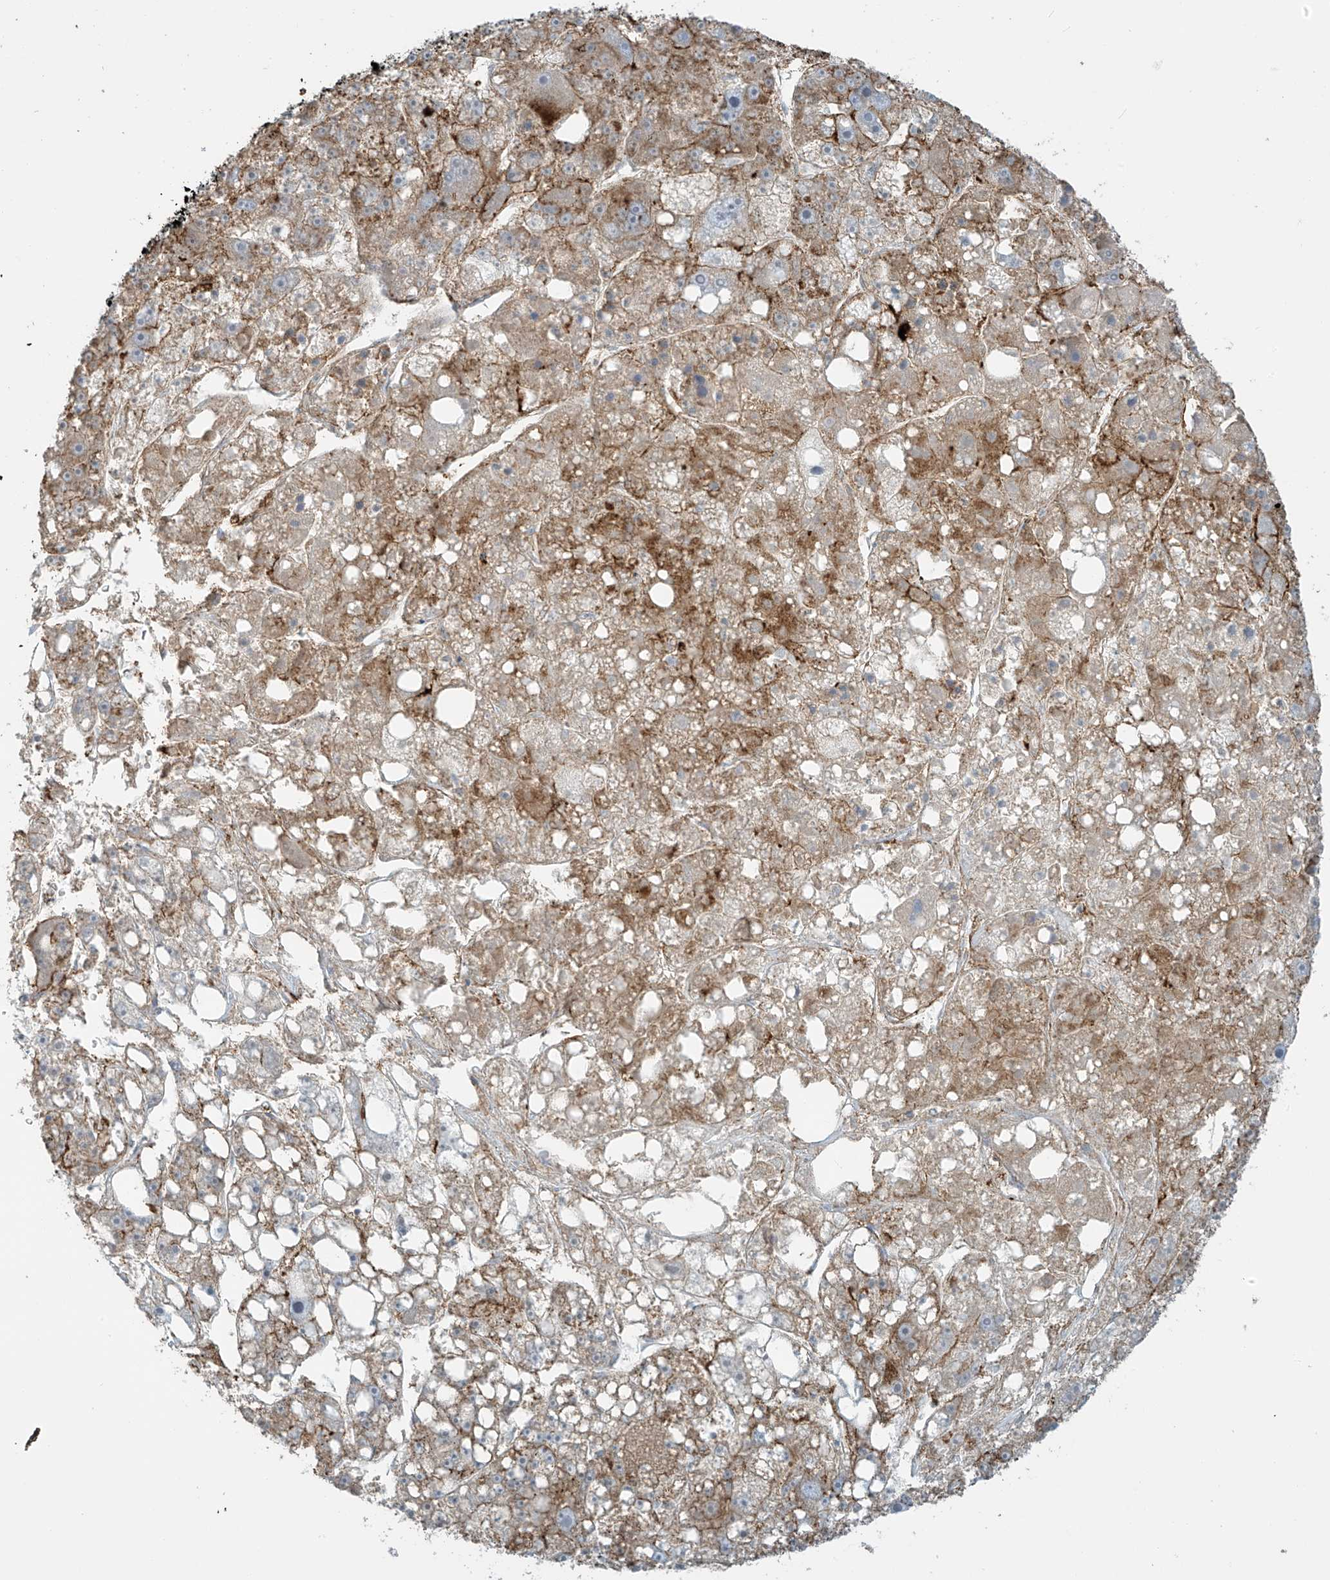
{"staining": {"intensity": "moderate", "quantity": "25%-75%", "location": "cytoplasmic/membranous"}, "tissue": "liver cancer", "cell_type": "Tumor cells", "image_type": "cancer", "snomed": [{"axis": "morphology", "description": "Carcinoma, Hepatocellular, NOS"}, {"axis": "topography", "description": "Liver"}], "caption": "This photomicrograph shows liver cancer stained with IHC to label a protein in brown. The cytoplasmic/membranous of tumor cells show moderate positivity for the protein. Nuclei are counter-stained blue.", "gene": "SLC9A2", "patient": {"sex": "female", "age": 61}}